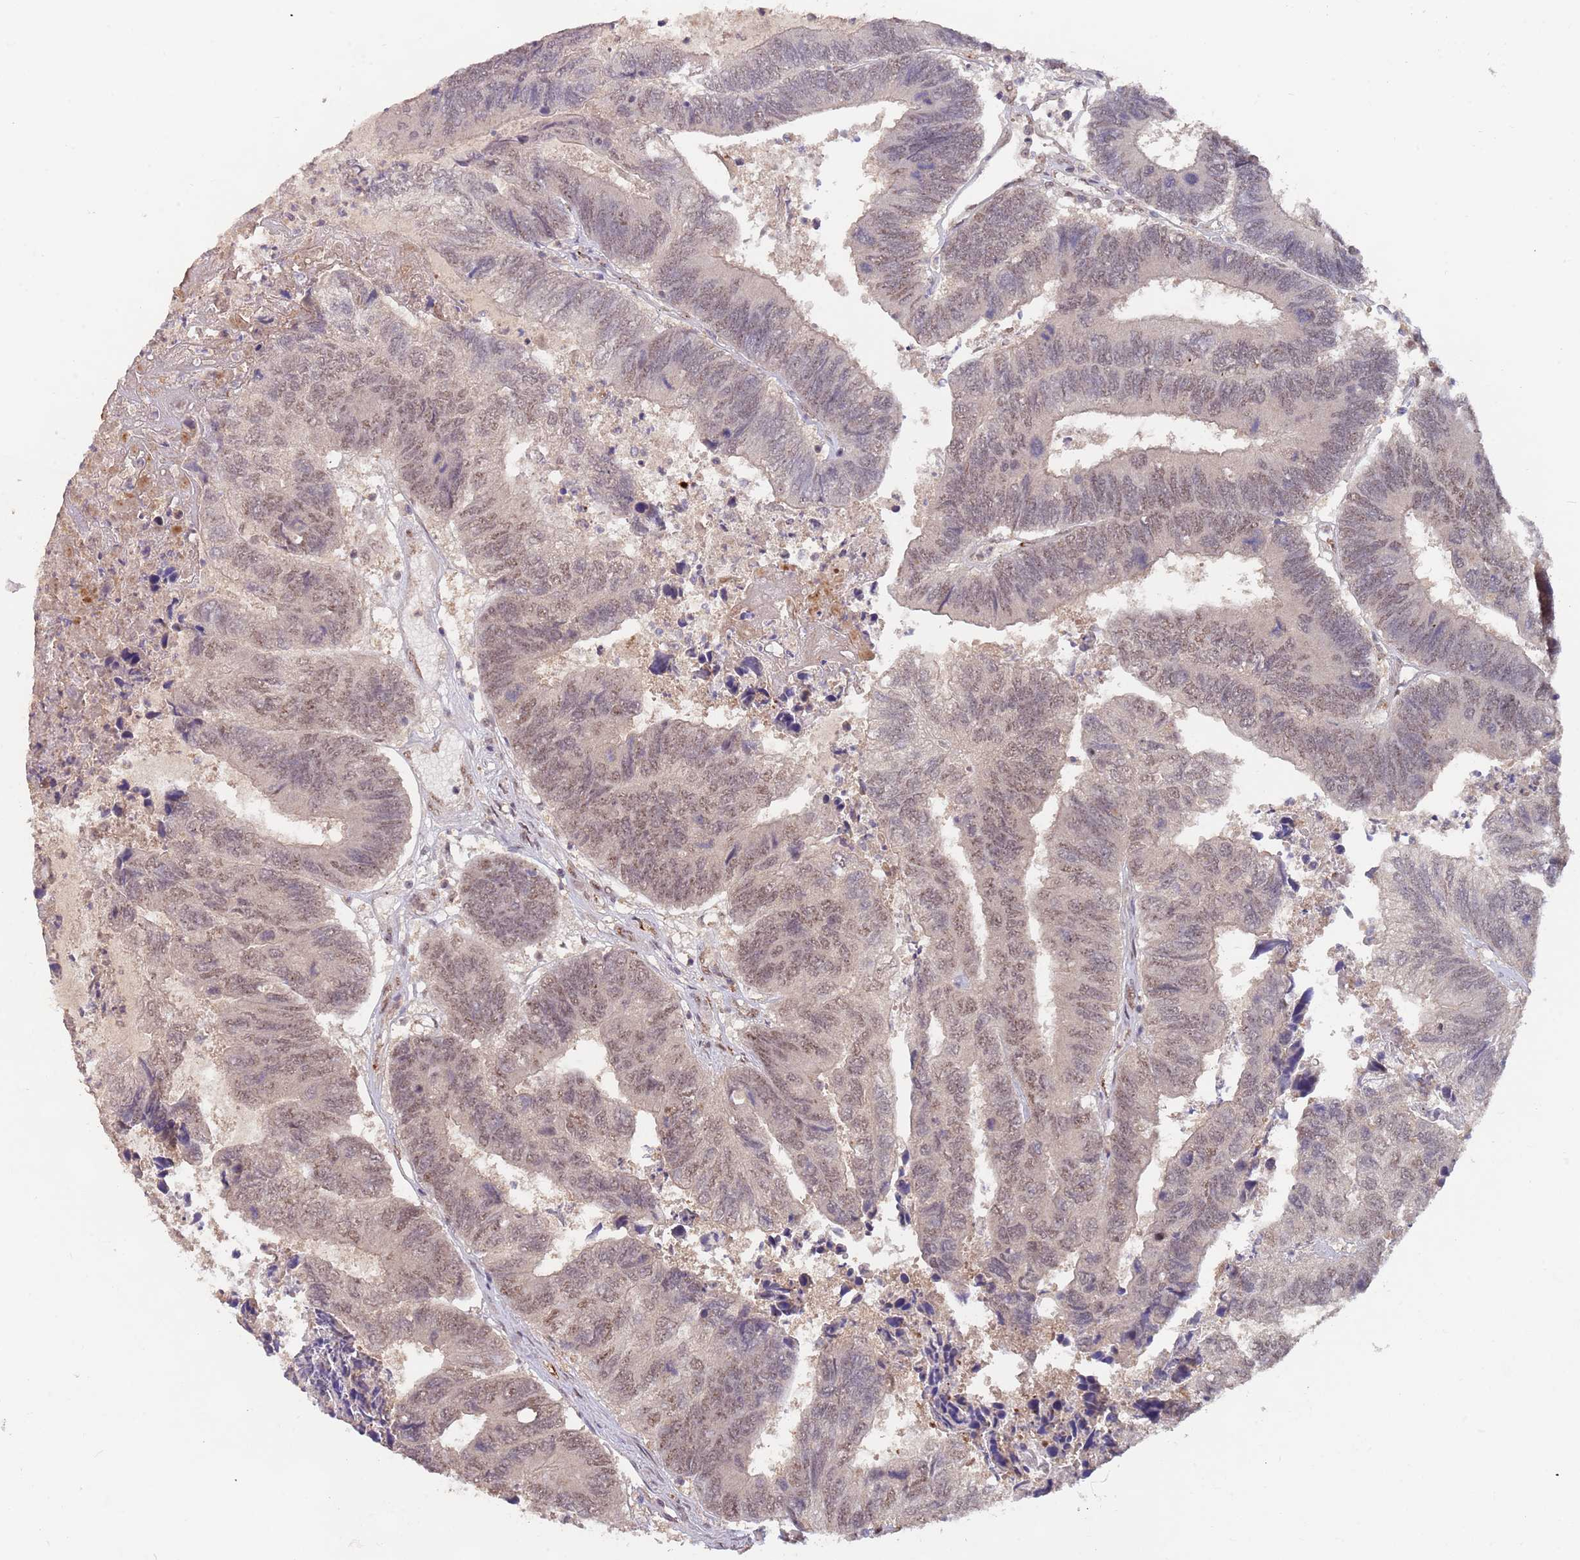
{"staining": {"intensity": "moderate", "quantity": "25%-75%", "location": "nuclear"}, "tissue": "colorectal cancer", "cell_type": "Tumor cells", "image_type": "cancer", "snomed": [{"axis": "morphology", "description": "Adenocarcinoma, NOS"}, {"axis": "topography", "description": "Colon"}], "caption": "The histopathology image reveals immunohistochemical staining of colorectal cancer (adenocarcinoma). There is moderate nuclear staining is appreciated in about 25%-75% of tumor cells. (DAB IHC, brown staining for protein, blue staining for nuclei).", "gene": "RFXANK", "patient": {"sex": "female", "age": 67}}